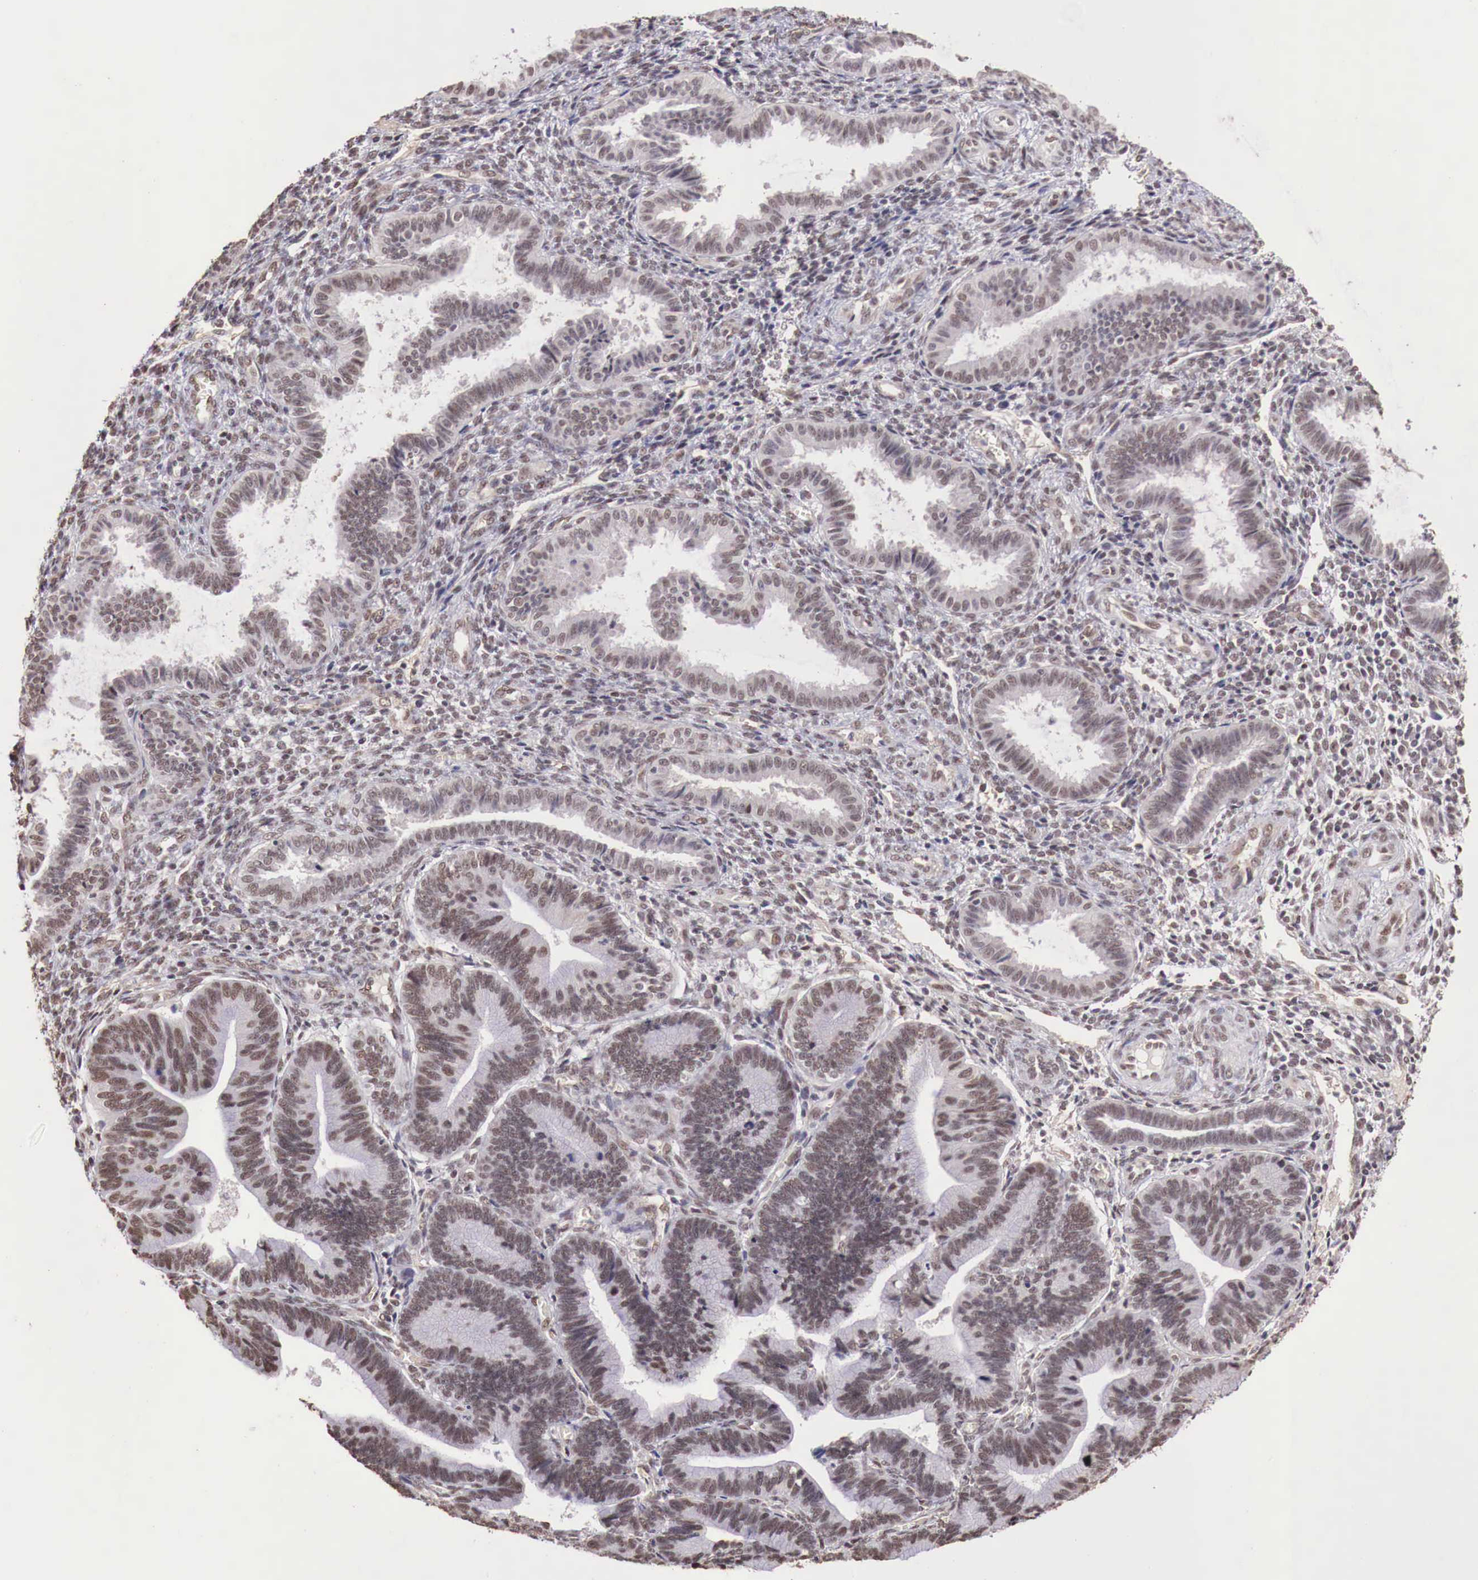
{"staining": {"intensity": "moderate", "quantity": ">75%", "location": "nuclear"}, "tissue": "endometrium", "cell_type": "Cells in endometrial stroma", "image_type": "normal", "snomed": [{"axis": "morphology", "description": "Normal tissue, NOS"}, {"axis": "topography", "description": "Endometrium"}], "caption": "Protein staining by immunohistochemistry (IHC) shows moderate nuclear positivity in about >75% of cells in endometrial stroma in benign endometrium.", "gene": "FOXP2", "patient": {"sex": "female", "age": 36}}